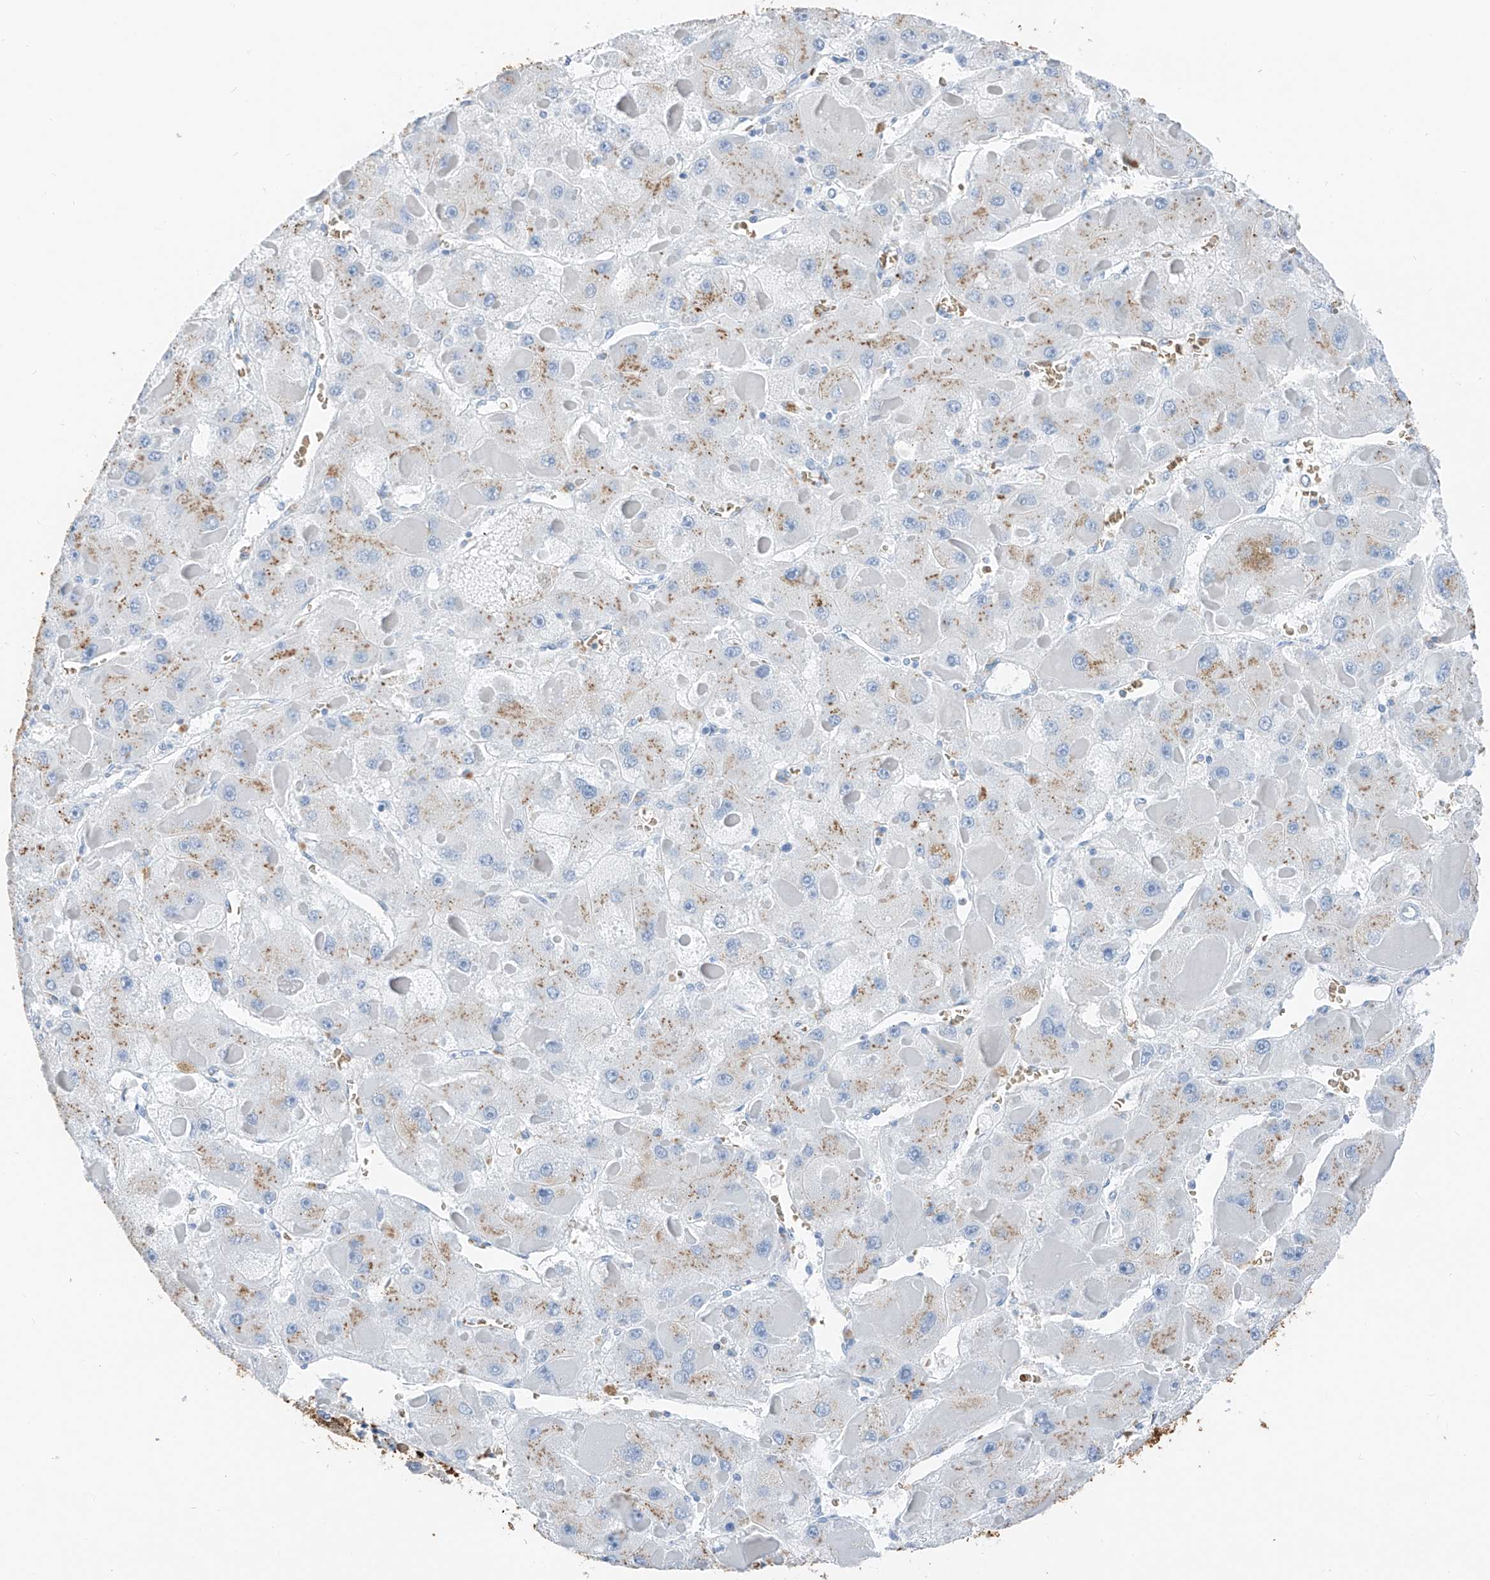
{"staining": {"intensity": "moderate", "quantity": "<25%", "location": "cytoplasmic/membranous"}, "tissue": "liver cancer", "cell_type": "Tumor cells", "image_type": "cancer", "snomed": [{"axis": "morphology", "description": "Carcinoma, Hepatocellular, NOS"}, {"axis": "topography", "description": "Liver"}], "caption": "IHC image of human liver cancer (hepatocellular carcinoma) stained for a protein (brown), which demonstrates low levels of moderate cytoplasmic/membranous positivity in about <25% of tumor cells.", "gene": "PRSS23", "patient": {"sex": "female", "age": 73}}